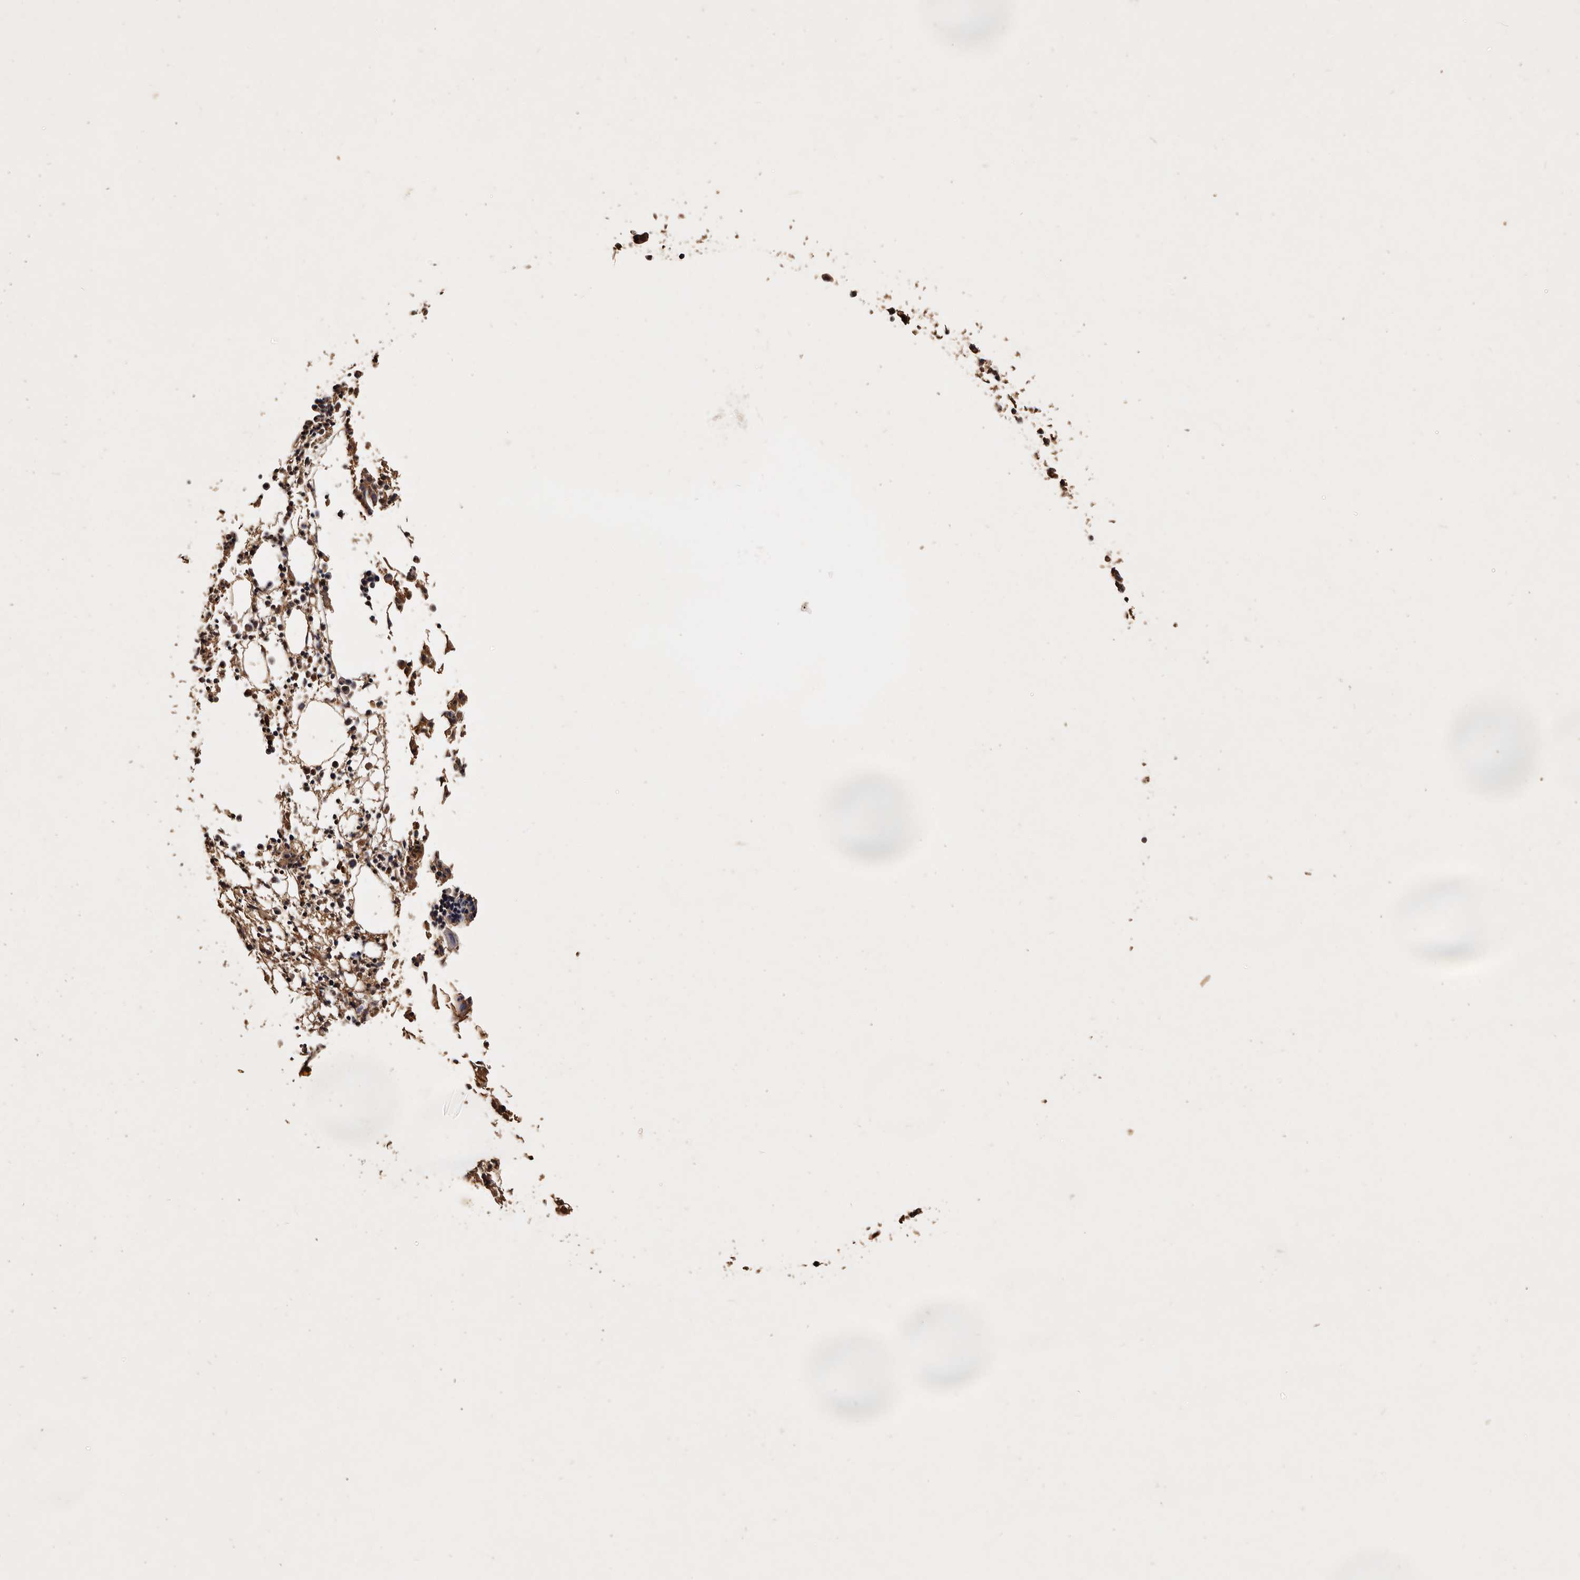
{"staining": {"intensity": "moderate", "quantity": "<25%", "location": "cytoplasmic/membranous"}, "tissue": "bone marrow", "cell_type": "Hematopoietic cells", "image_type": "normal", "snomed": [{"axis": "morphology", "description": "Normal tissue, NOS"}, {"axis": "morphology", "description": "Inflammation, NOS"}, {"axis": "topography", "description": "Bone marrow"}], "caption": "Approximately <25% of hematopoietic cells in normal human bone marrow exhibit moderate cytoplasmic/membranous protein staining as visualized by brown immunohistochemical staining.", "gene": "PARS2", "patient": {"sex": "female", "age": 62}}